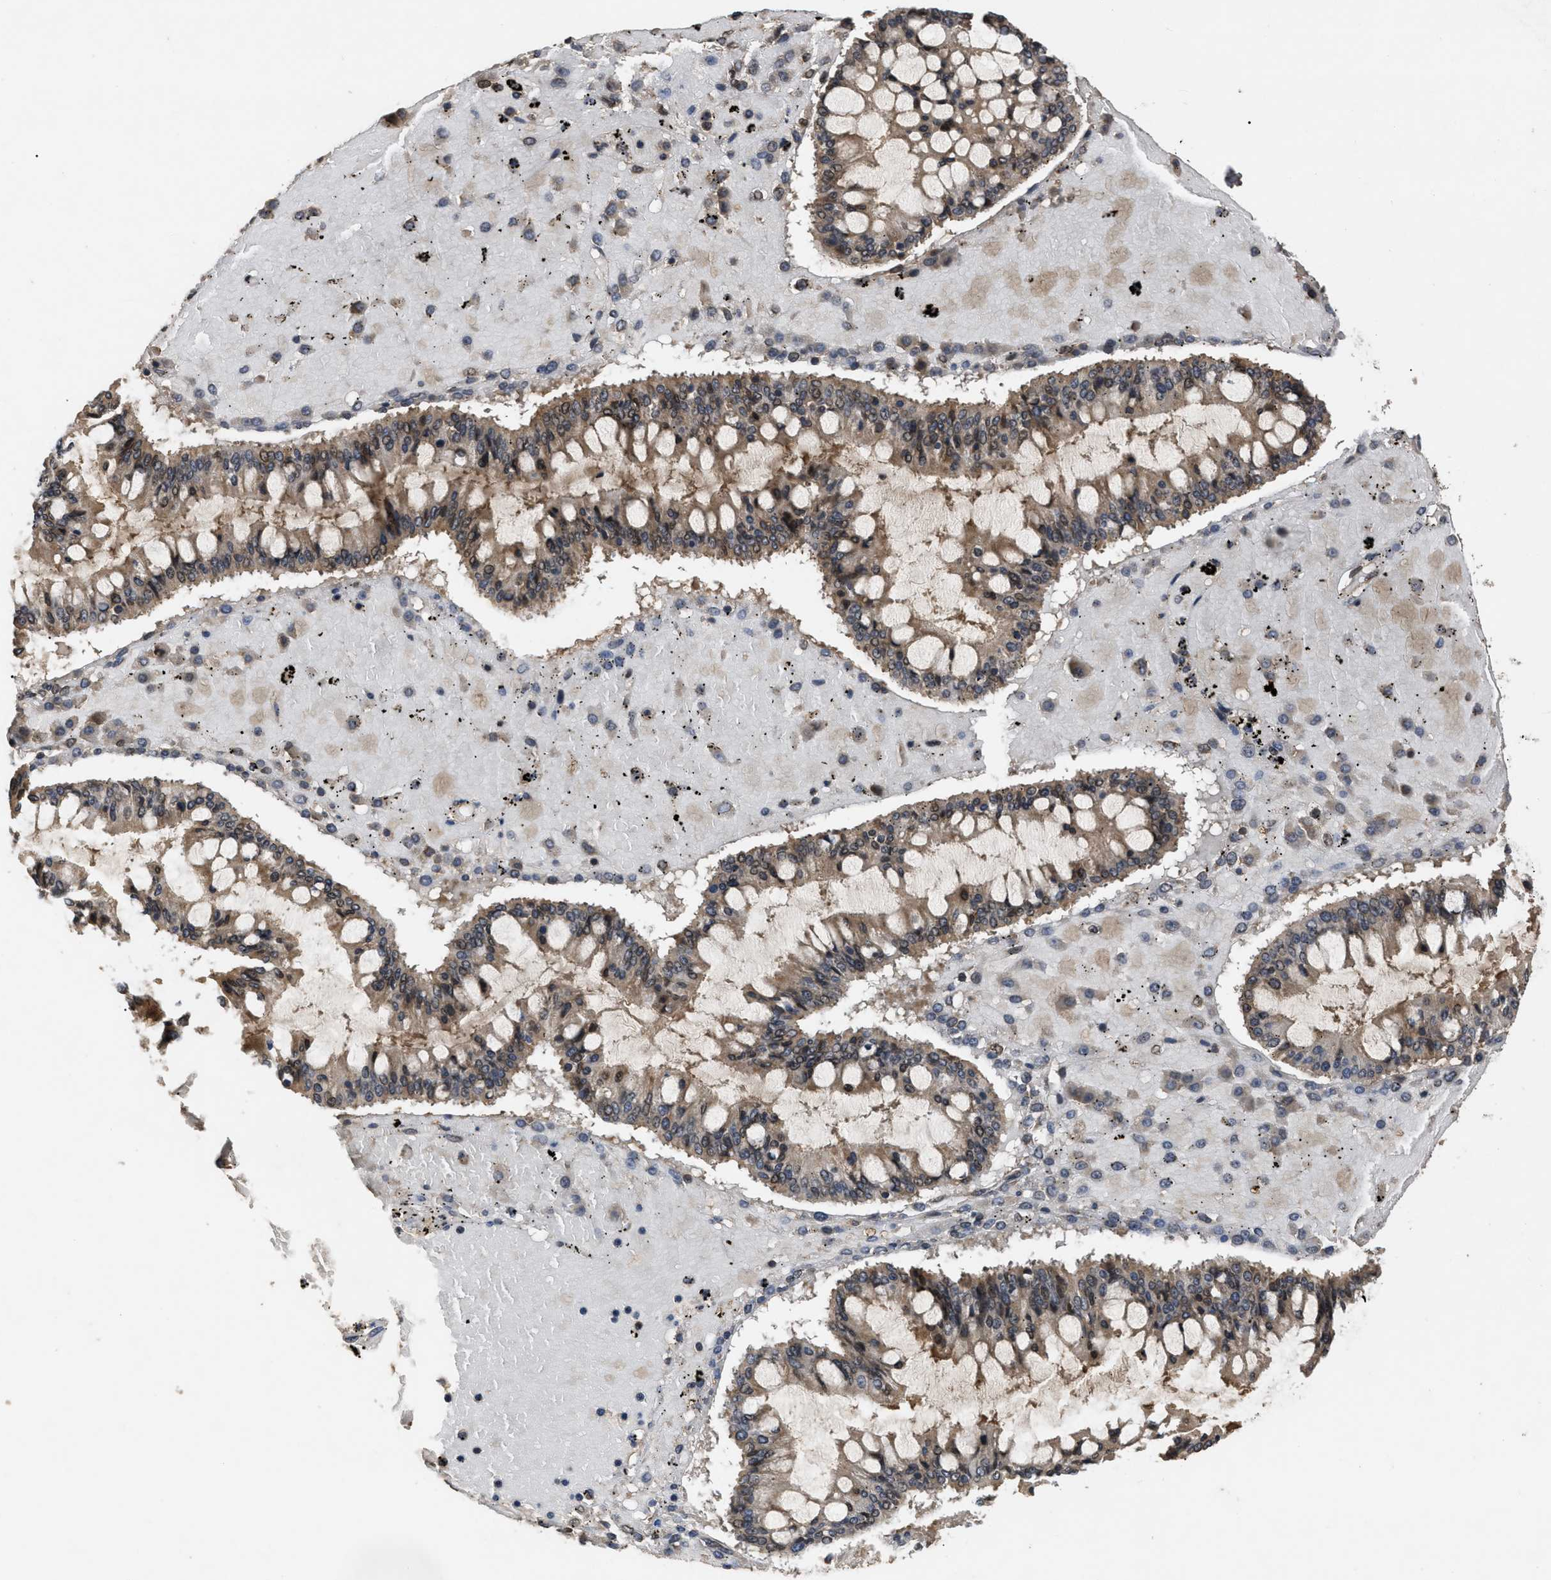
{"staining": {"intensity": "moderate", "quantity": ">75%", "location": "cytoplasmic/membranous,nuclear"}, "tissue": "ovarian cancer", "cell_type": "Tumor cells", "image_type": "cancer", "snomed": [{"axis": "morphology", "description": "Cystadenocarcinoma, mucinous, NOS"}, {"axis": "topography", "description": "Ovary"}], "caption": "Ovarian cancer stained for a protein demonstrates moderate cytoplasmic/membranous and nuclear positivity in tumor cells.", "gene": "CRY1", "patient": {"sex": "female", "age": 73}}